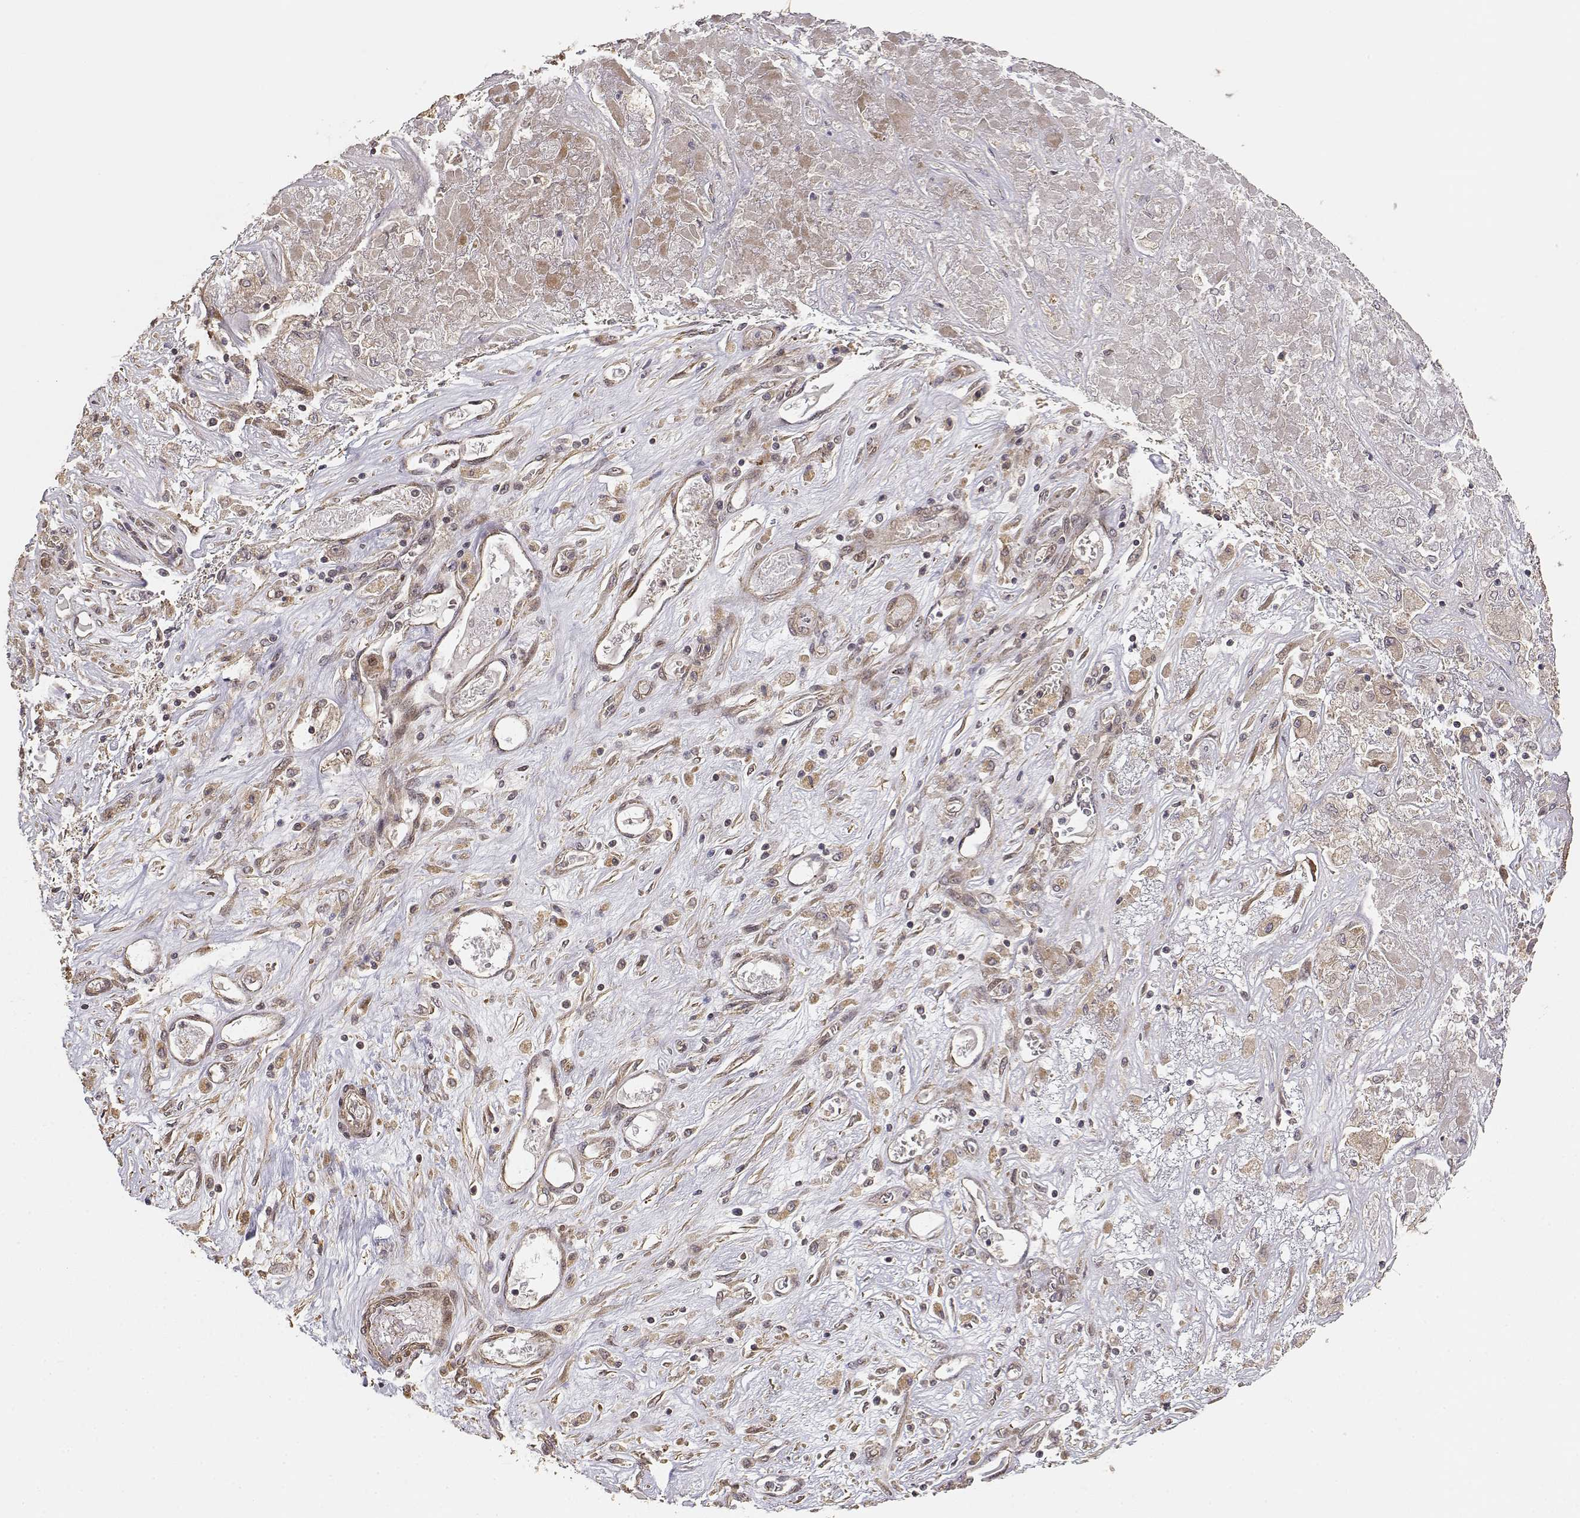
{"staining": {"intensity": "weak", "quantity": ">75%", "location": "cytoplasmic/membranous"}, "tissue": "liver cancer", "cell_type": "Tumor cells", "image_type": "cancer", "snomed": [{"axis": "morphology", "description": "Cholangiocarcinoma"}, {"axis": "topography", "description": "Liver"}], "caption": "Weak cytoplasmic/membranous protein positivity is present in approximately >75% of tumor cells in liver cholangiocarcinoma.", "gene": "PICK1", "patient": {"sex": "female", "age": 52}}